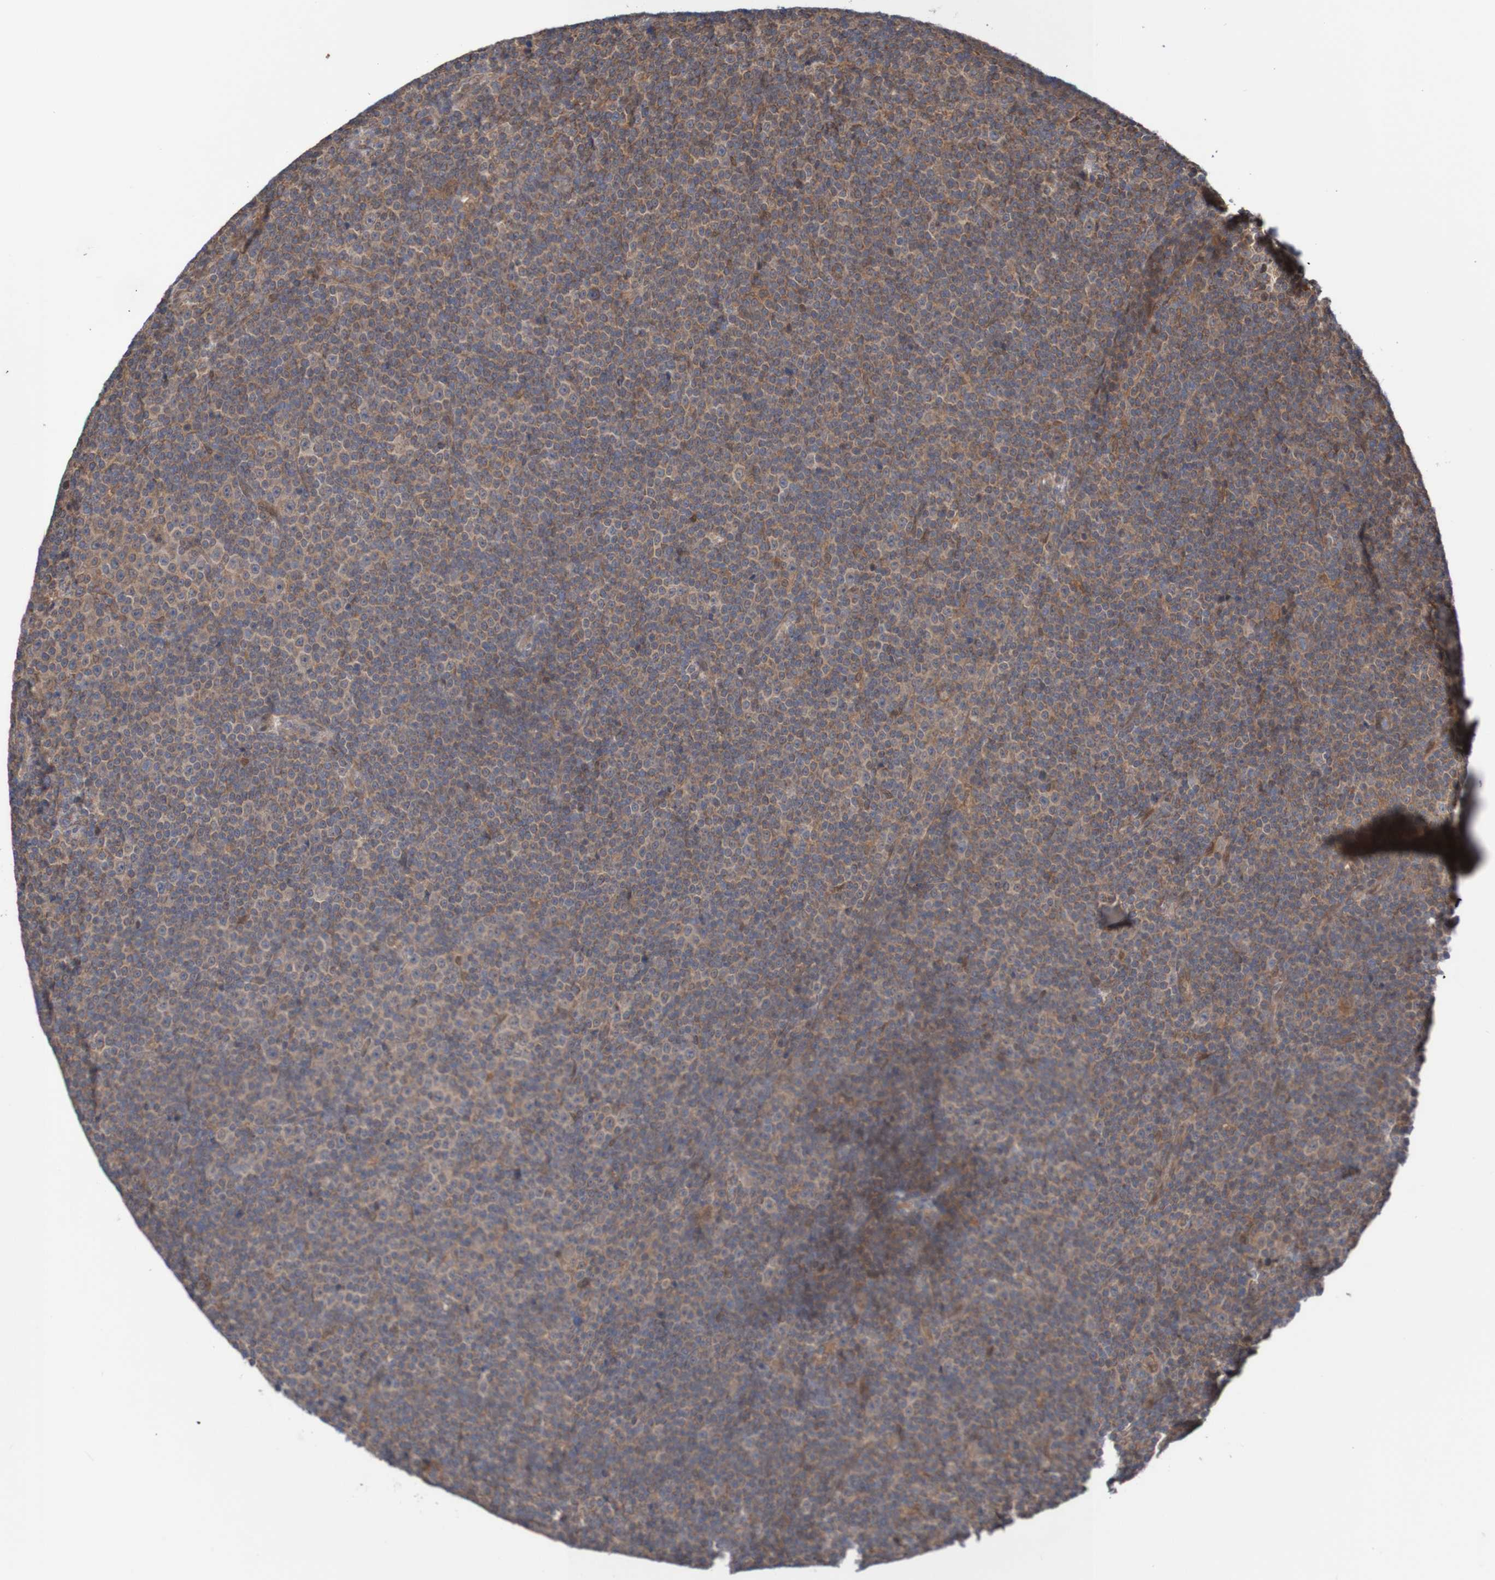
{"staining": {"intensity": "moderate", "quantity": ">75%", "location": "cytoplasmic/membranous,nuclear"}, "tissue": "lymphoma", "cell_type": "Tumor cells", "image_type": "cancer", "snomed": [{"axis": "morphology", "description": "Malignant lymphoma, non-Hodgkin's type, Low grade"}, {"axis": "topography", "description": "Lymph node"}], "caption": "Low-grade malignant lymphoma, non-Hodgkin's type stained for a protein reveals moderate cytoplasmic/membranous and nuclear positivity in tumor cells.", "gene": "PHPT1", "patient": {"sex": "female", "age": 67}}